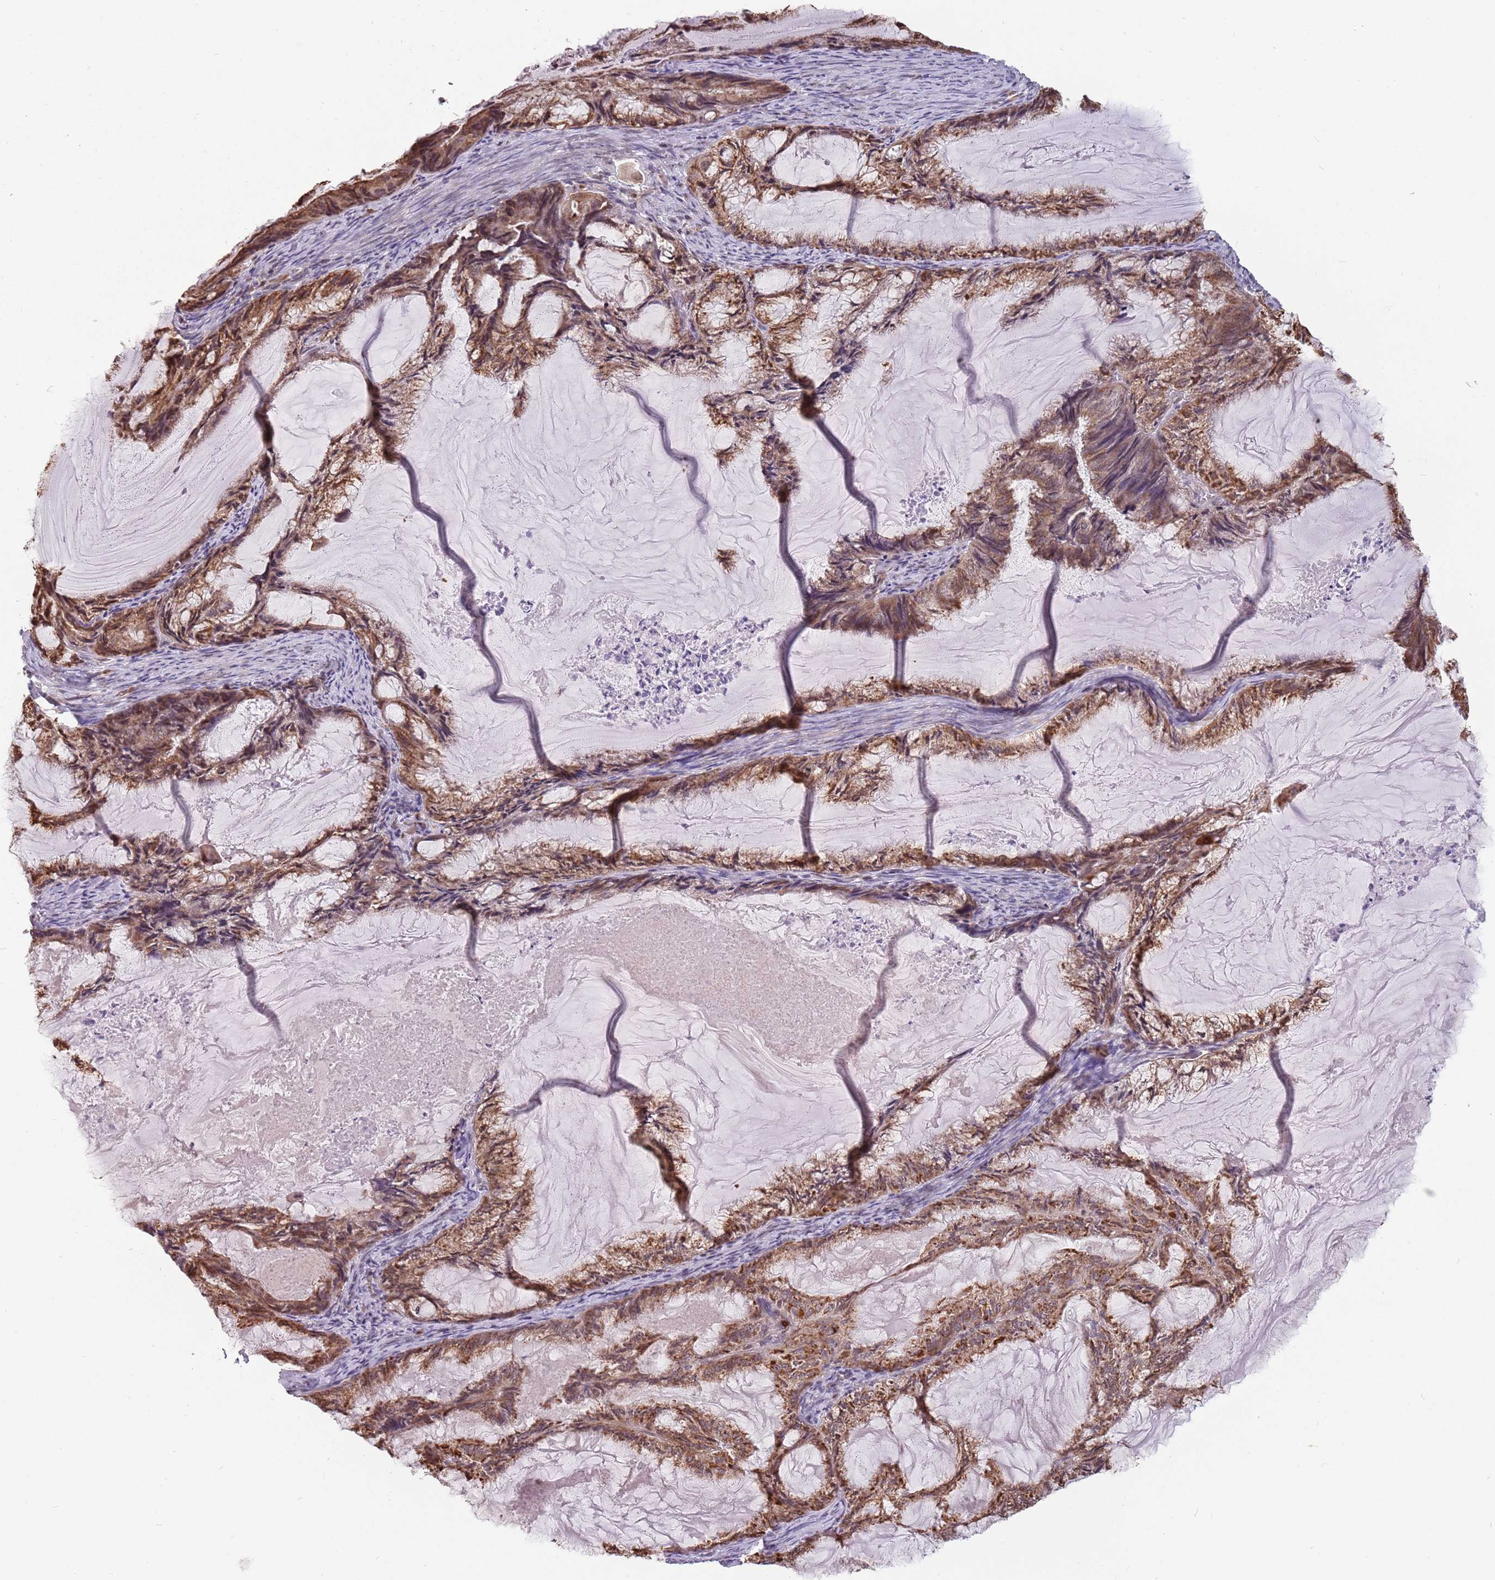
{"staining": {"intensity": "moderate", "quantity": ">75%", "location": "cytoplasmic/membranous,nuclear"}, "tissue": "endometrial cancer", "cell_type": "Tumor cells", "image_type": "cancer", "snomed": [{"axis": "morphology", "description": "Adenocarcinoma, NOS"}, {"axis": "topography", "description": "Endometrium"}], "caption": "Immunohistochemistry (IHC) image of adenocarcinoma (endometrial) stained for a protein (brown), which demonstrates medium levels of moderate cytoplasmic/membranous and nuclear positivity in about >75% of tumor cells.", "gene": "BARD1", "patient": {"sex": "female", "age": 86}}